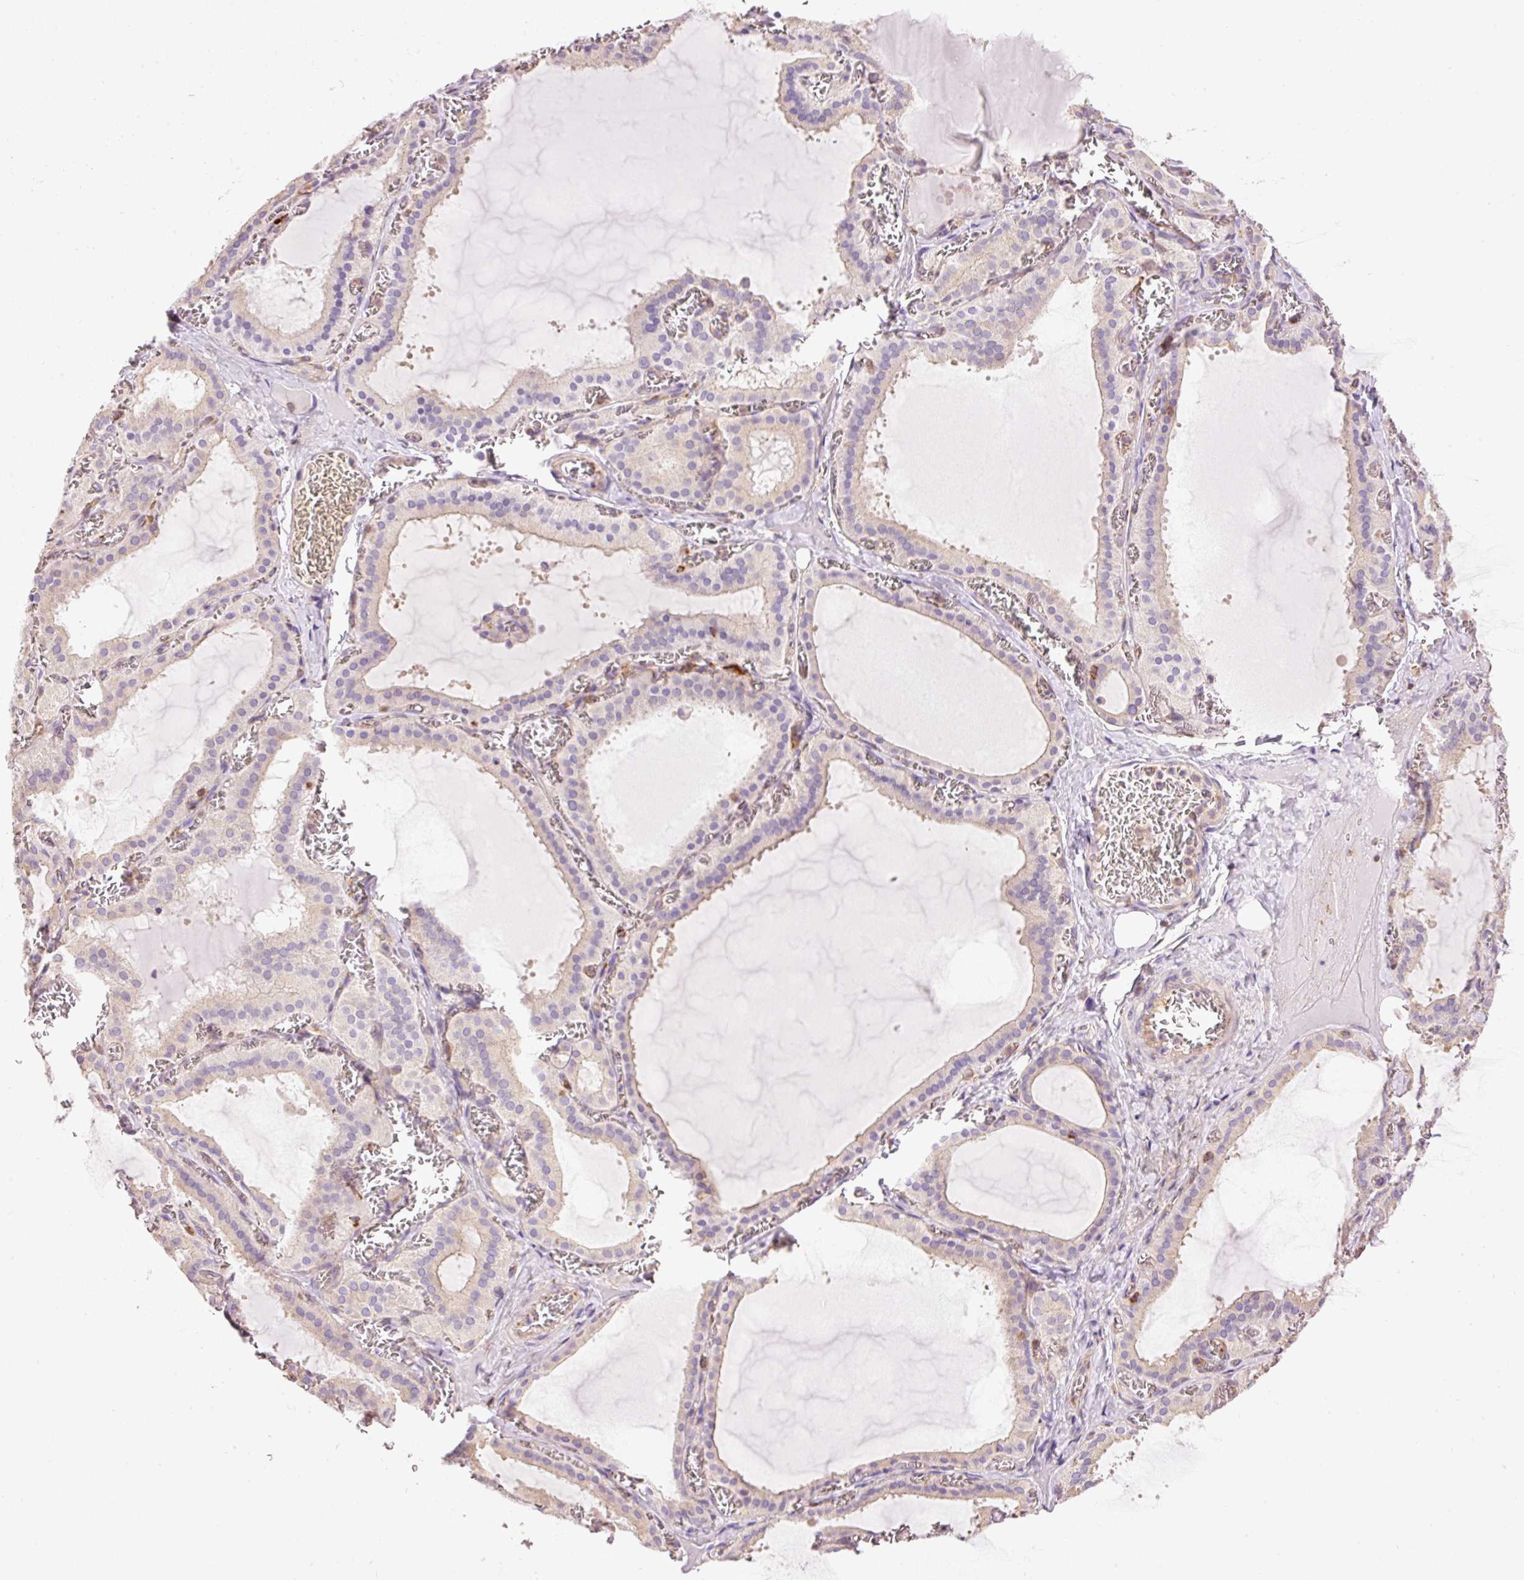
{"staining": {"intensity": "weak", "quantity": "<25%", "location": "cytoplasmic/membranous"}, "tissue": "thyroid gland", "cell_type": "Glandular cells", "image_type": "normal", "snomed": [{"axis": "morphology", "description": "Normal tissue, NOS"}, {"axis": "topography", "description": "Thyroid gland"}], "caption": "High power microscopy photomicrograph of an IHC photomicrograph of benign thyroid gland, revealing no significant staining in glandular cells.", "gene": "DOK6", "patient": {"sex": "female", "age": 30}}